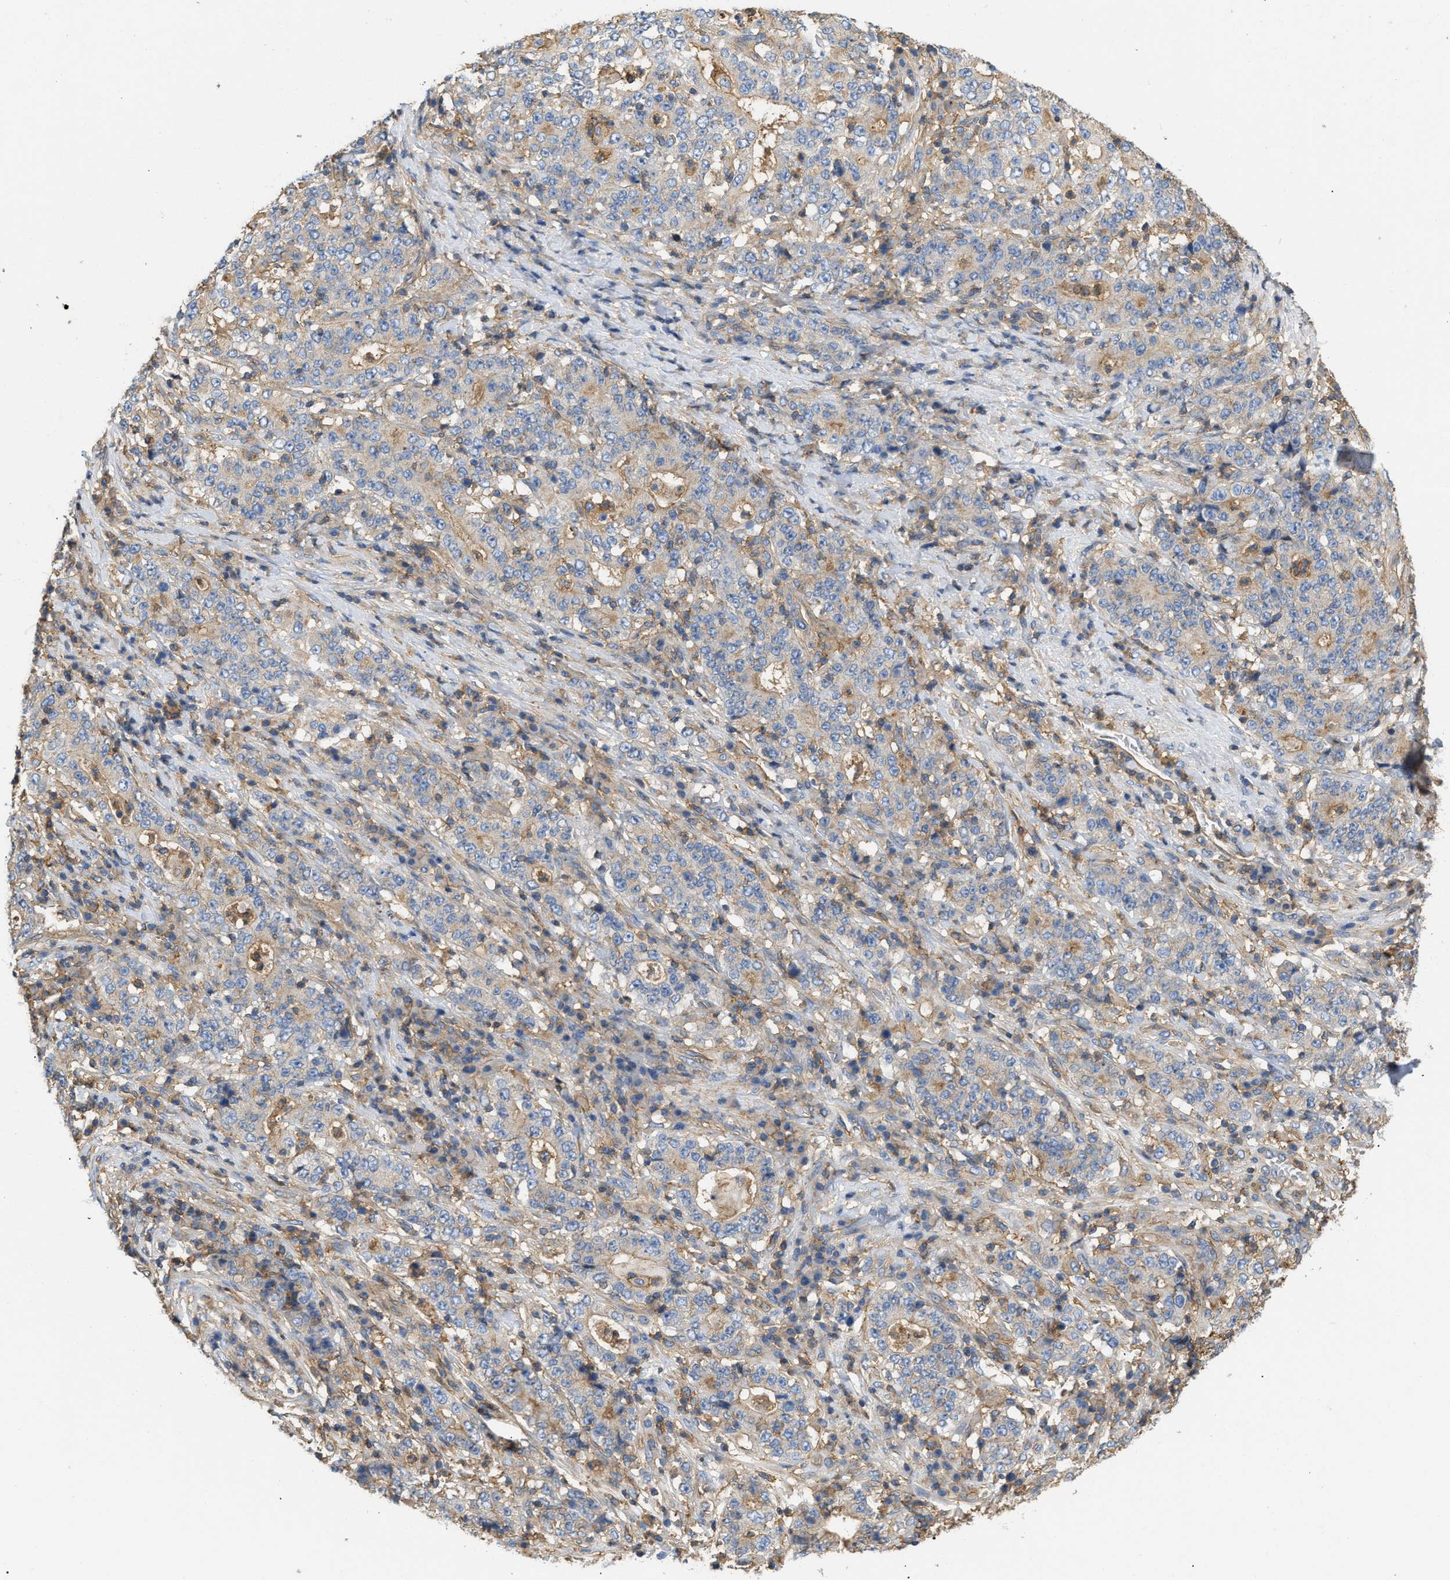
{"staining": {"intensity": "moderate", "quantity": "<25%", "location": "cytoplasmic/membranous"}, "tissue": "stomach cancer", "cell_type": "Tumor cells", "image_type": "cancer", "snomed": [{"axis": "morphology", "description": "Normal tissue, NOS"}, {"axis": "morphology", "description": "Adenocarcinoma, NOS"}, {"axis": "topography", "description": "Stomach, upper"}, {"axis": "topography", "description": "Stomach"}], "caption": "The image demonstrates a brown stain indicating the presence of a protein in the cytoplasmic/membranous of tumor cells in stomach adenocarcinoma.", "gene": "GNB4", "patient": {"sex": "male", "age": 59}}